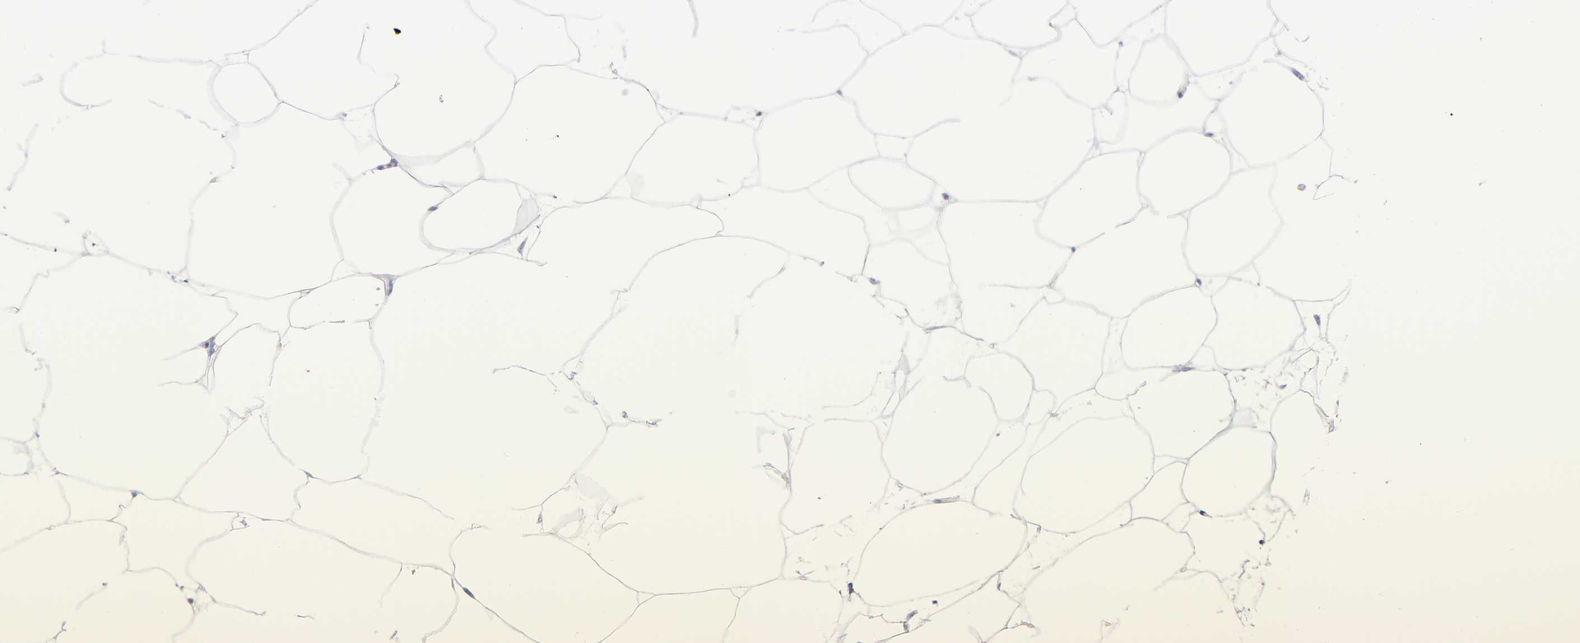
{"staining": {"intensity": "negative", "quantity": "none", "location": "none"}, "tissue": "adipose tissue", "cell_type": "Adipocytes", "image_type": "normal", "snomed": [{"axis": "morphology", "description": "Normal tissue, NOS"}, {"axis": "morphology", "description": "Duct carcinoma"}, {"axis": "topography", "description": "Breast"}, {"axis": "topography", "description": "Adipose tissue"}], "caption": "Adipocytes are negative for protein expression in normal human adipose tissue. (DAB immunohistochemistry with hematoxylin counter stain).", "gene": "SCGN", "patient": {"sex": "female", "age": 37}}